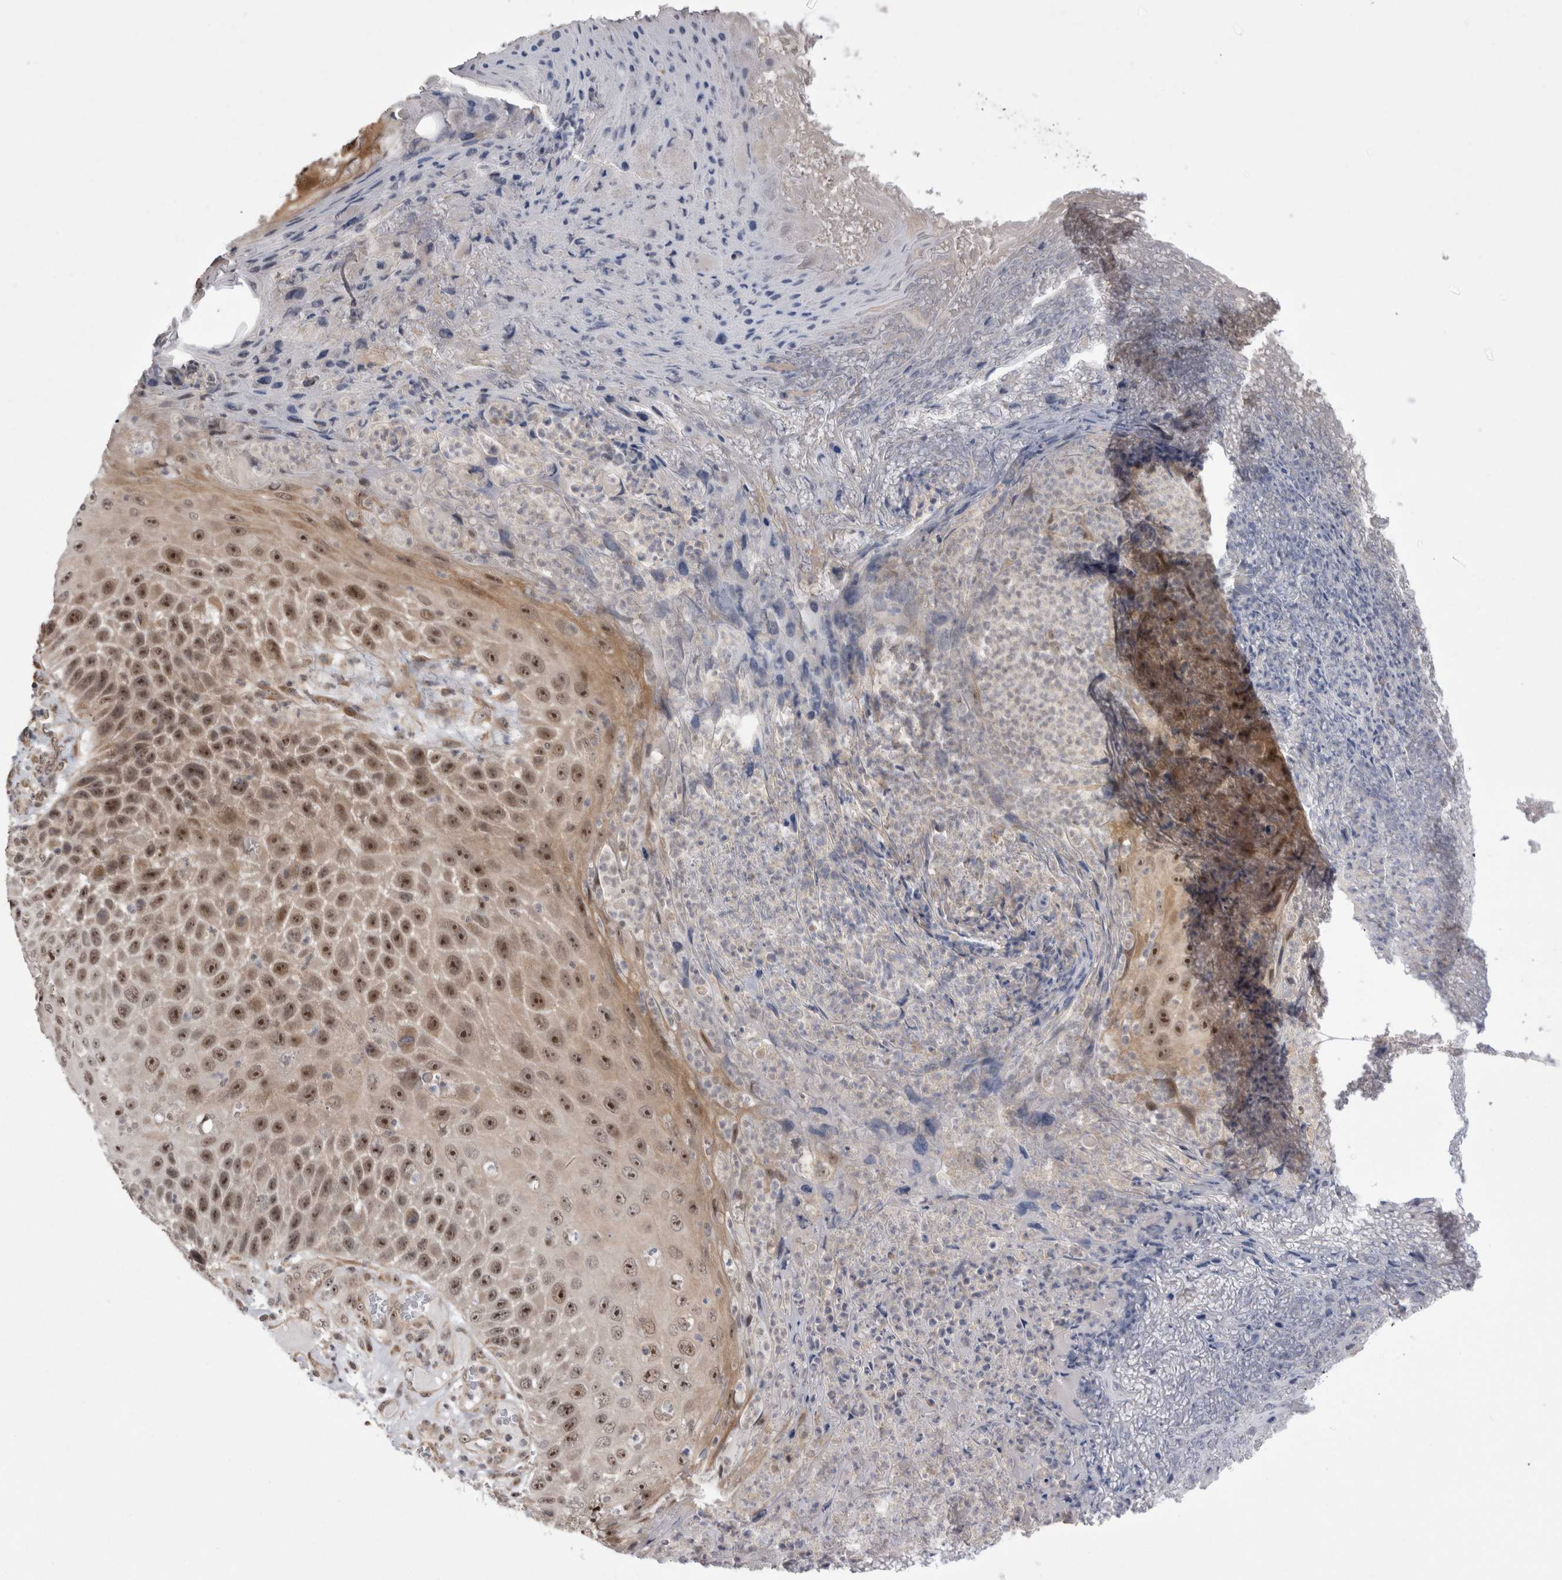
{"staining": {"intensity": "moderate", "quantity": ">75%", "location": "cytoplasmic/membranous,nuclear"}, "tissue": "skin cancer", "cell_type": "Tumor cells", "image_type": "cancer", "snomed": [{"axis": "morphology", "description": "Squamous cell carcinoma, NOS"}, {"axis": "topography", "description": "Skin"}], "caption": "DAB (3,3'-diaminobenzidine) immunohistochemical staining of human skin cancer (squamous cell carcinoma) displays moderate cytoplasmic/membranous and nuclear protein positivity in about >75% of tumor cells.", "gene": "EXOSC4", "patient": {"sex": "female", "age": 88}}